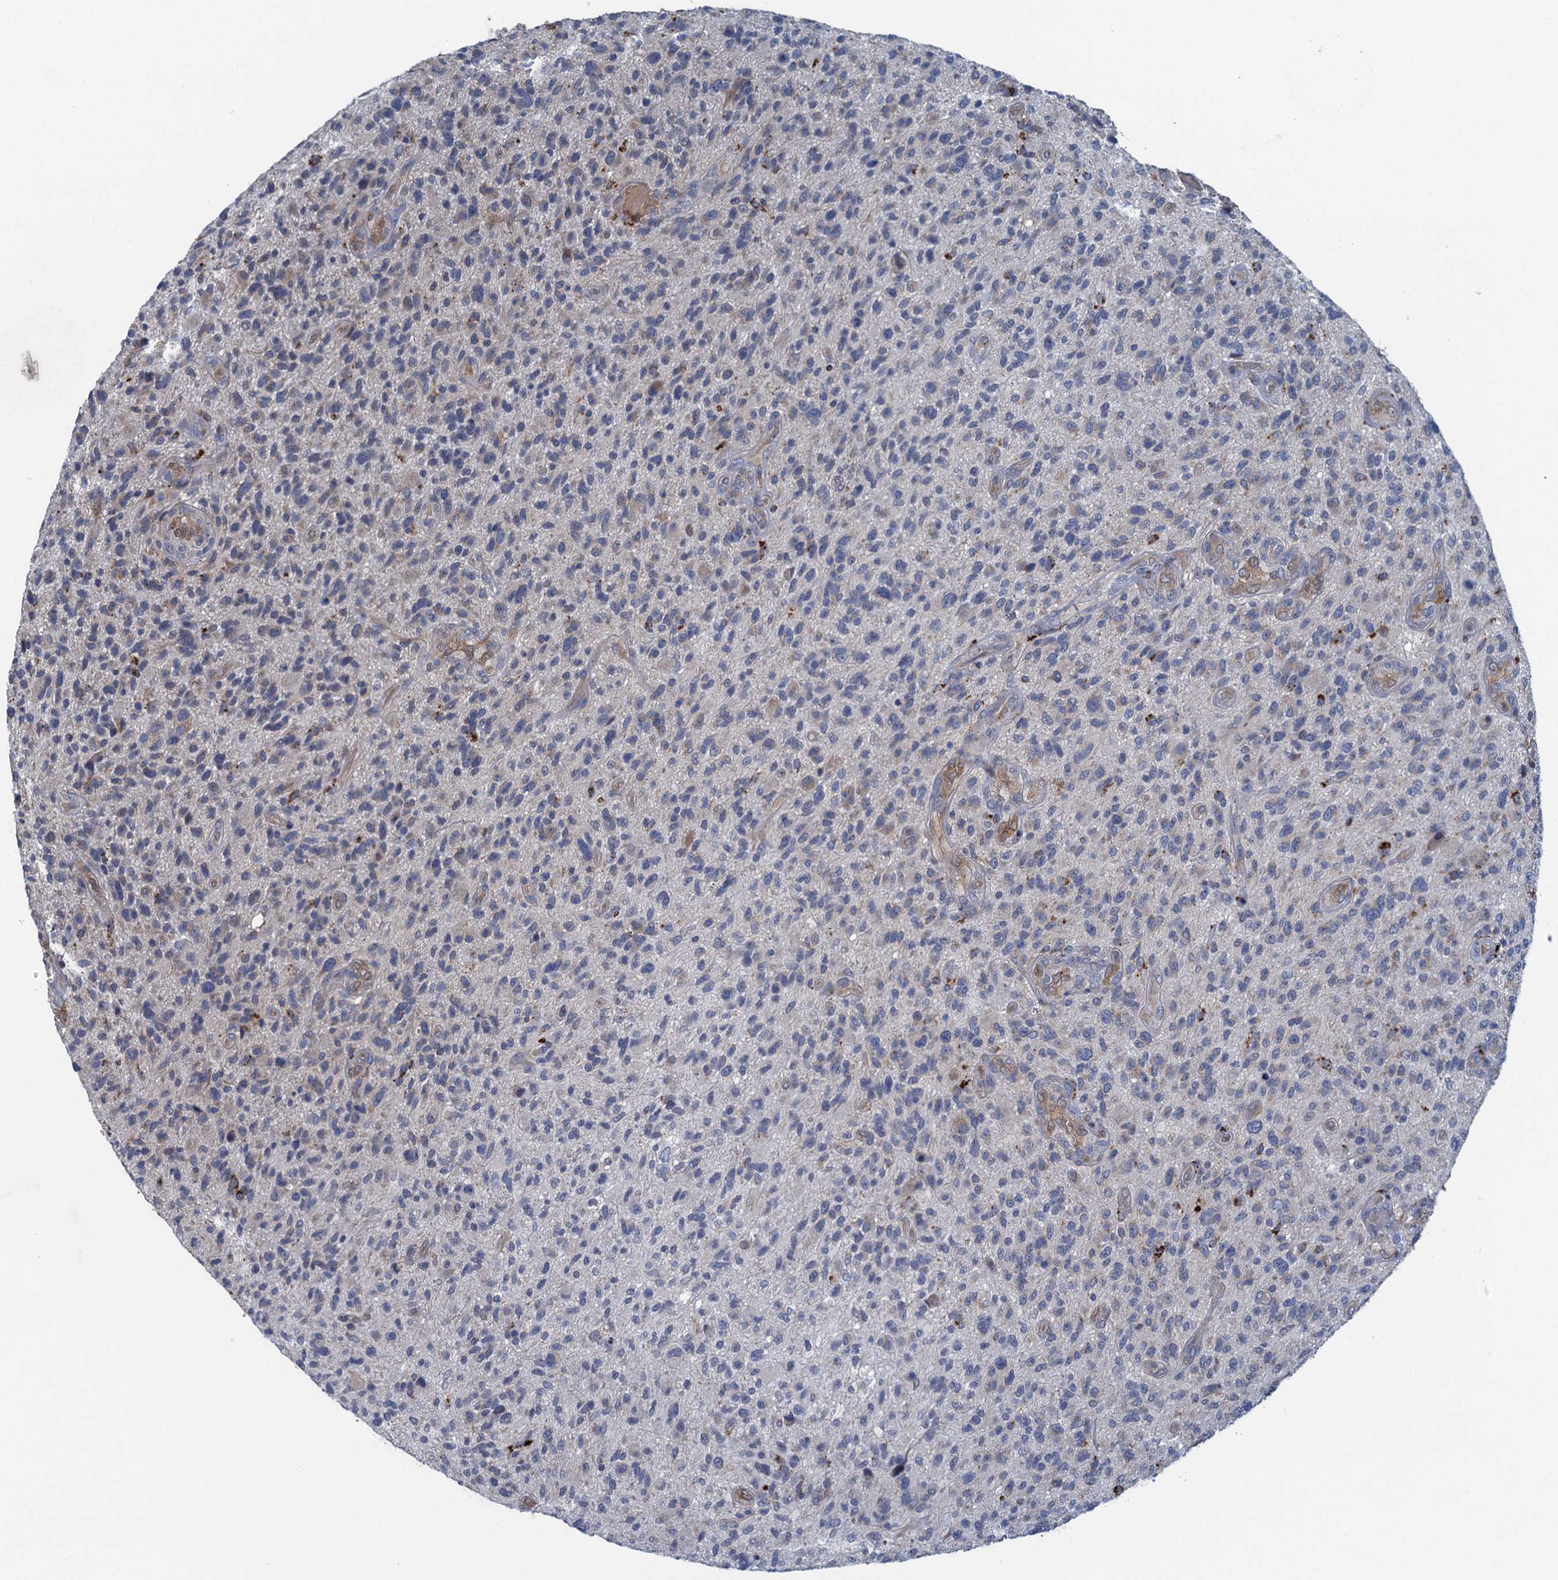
{"staining": {"intensity": "negative", "quantity": "none", "location": "none"}, "tissue": "glioma", "cell_type": "Tumor cells", "image_type": "cancer", "snomed": [{"axis": "morphology", "description": "Glioma, malignant, High grade"}, {"axis": "topography", "description": "Brain"}], "caption": "High magnification brightfield microscopy of glioma stained with DAB (3,3'-diaminobenzidine) (brown) and counterstained with hematoxylin (blue): tumor cells show no significant expression. (Stains: DAB IHC with hematoxylin counter stain, Microscopy: brightfield microscopy at high magnification).", "gene": "KBTBD8", "patient": {"sex": "male", "age": 47}}